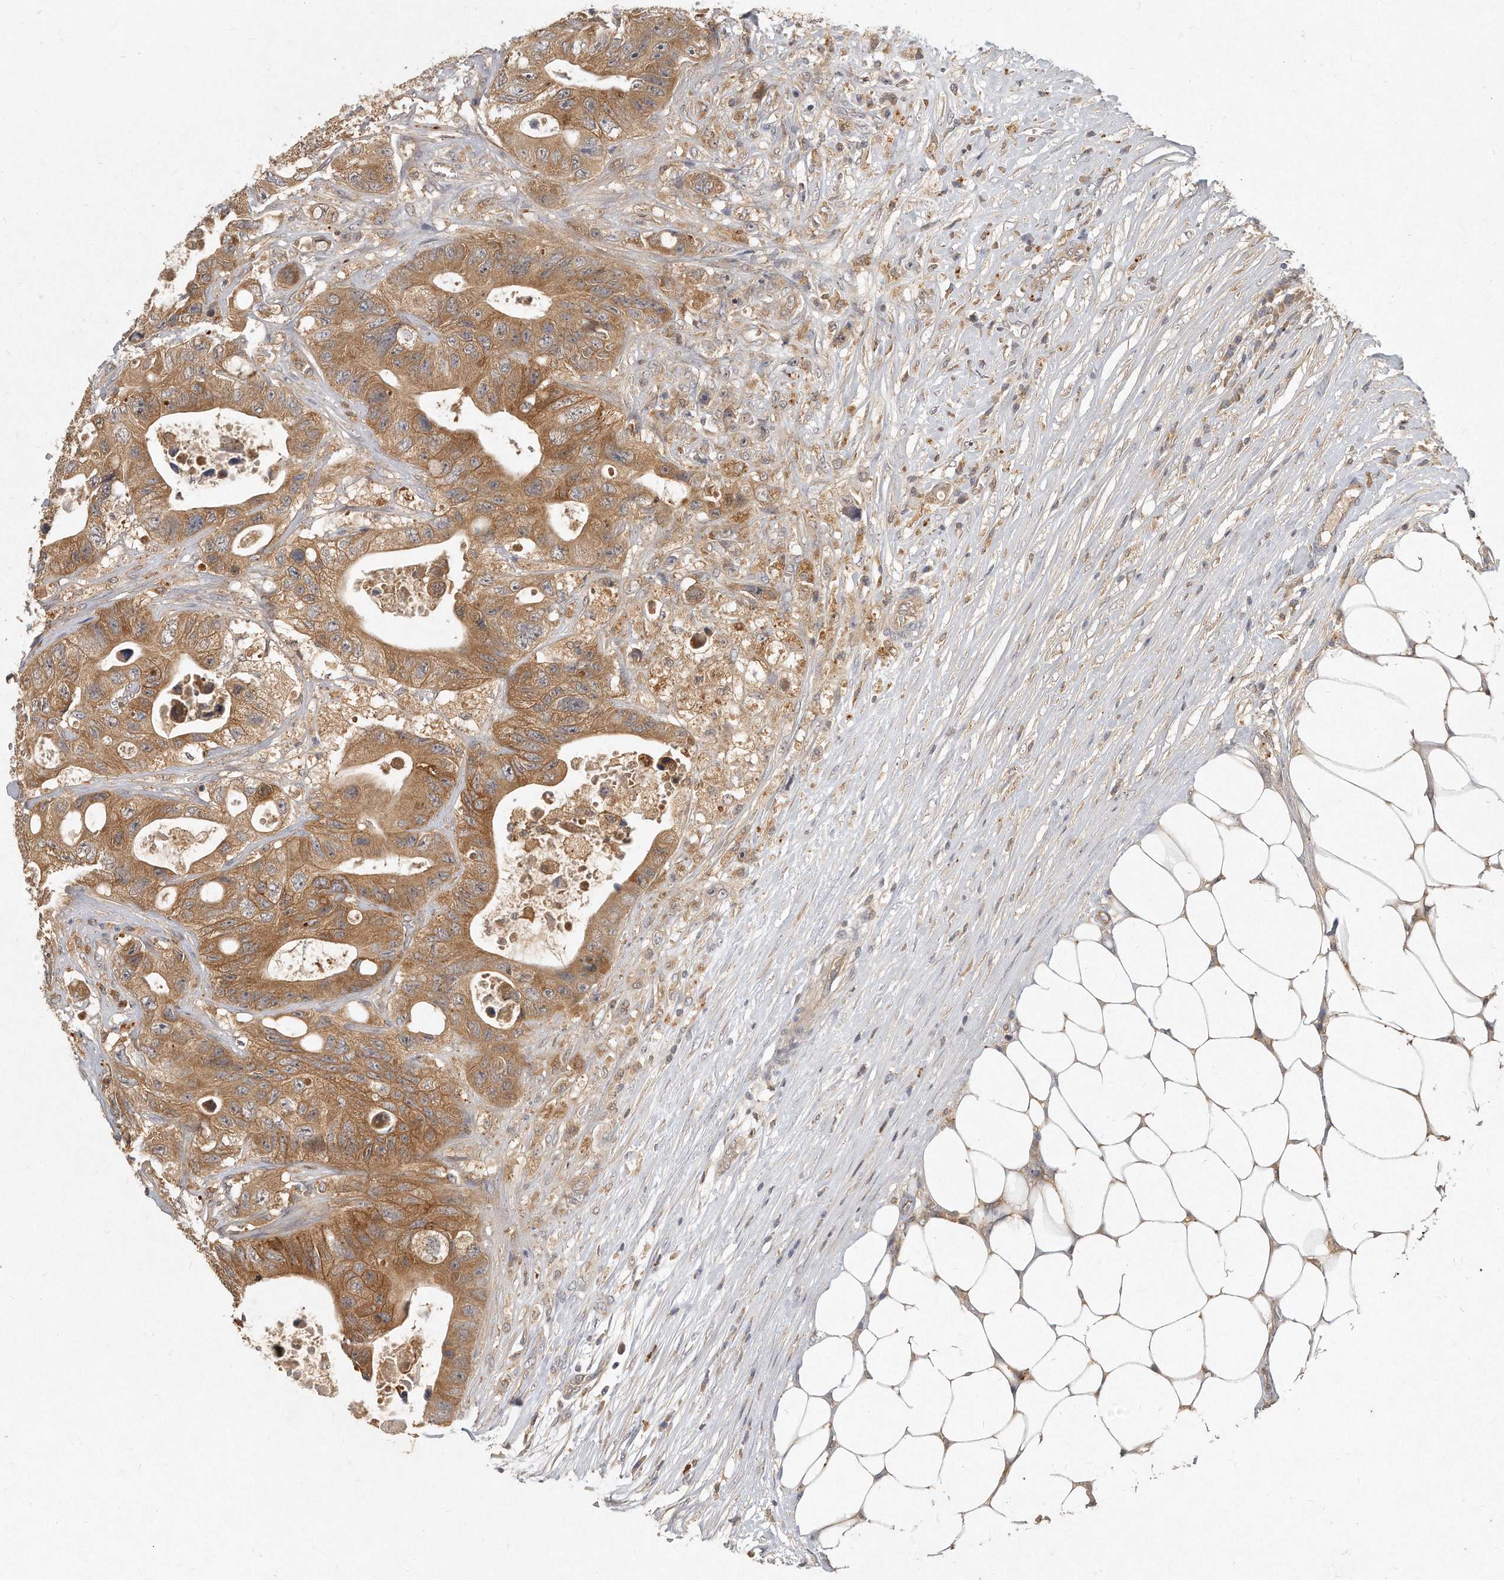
{"staining": {"intensity": "moderate", "quantity": ">75%", "location": "cytoplasmic/membranous"}, "tissue": "colorectal cancer", "cell_type": "Tumor cells", "image_type": "cancer", "snomed": [{"axis": "morphology", "description": "Adenocarcinoma, NOS"}, {"axis": "topography", "description": "Colon"}], "caption": "Human colorectal cancer stained with a brown dye exhibits moderate cytoplasmic/membranous positive expression in about >75% of tumor cells.", "gene": "LGALS8", "patient": {"sex": "female", "age": 46}}